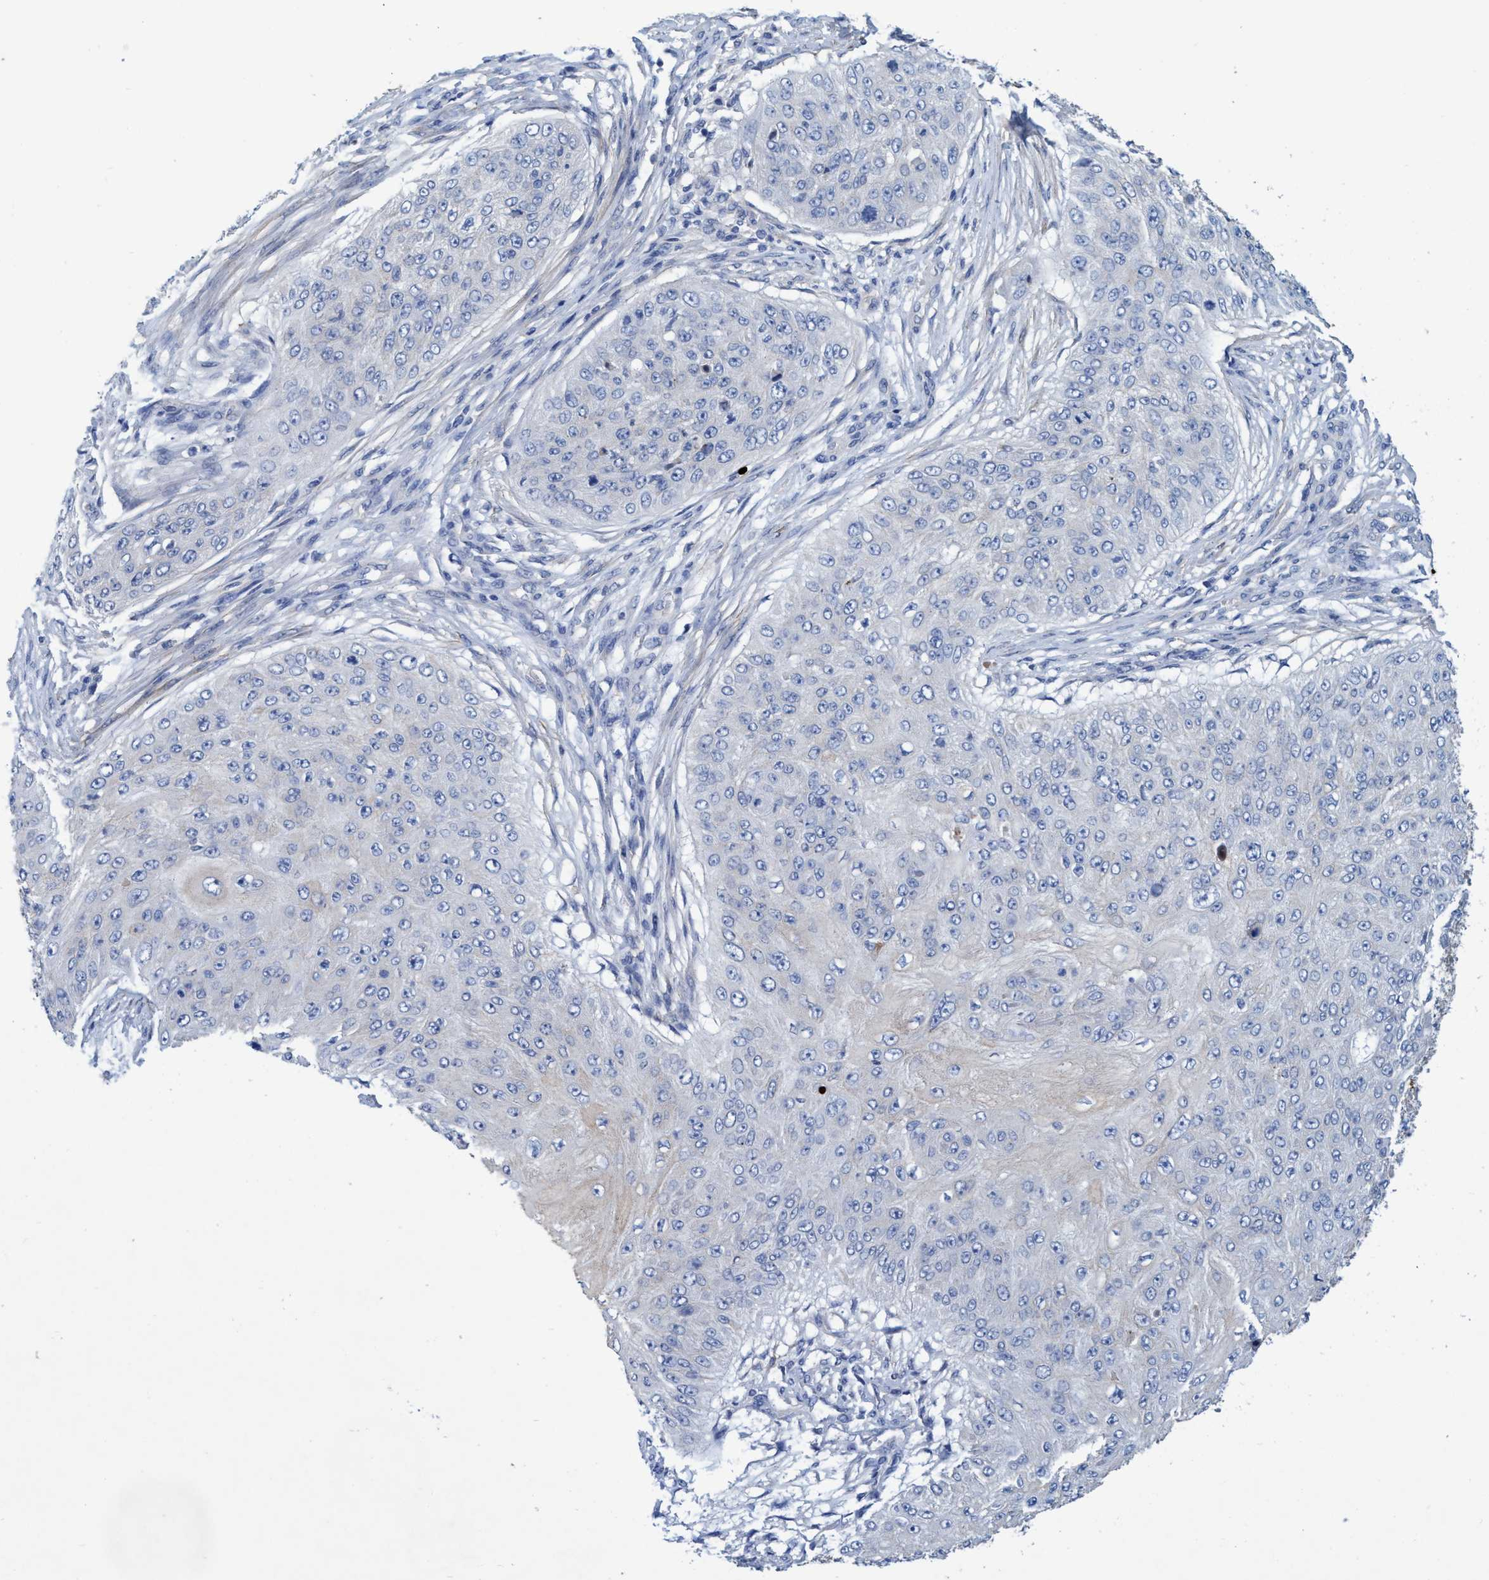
{"staining": {"intensity": "negative", "quantity": "none", "location": "none"}, "tissue": "skin cancer", "cell_type": "Tumor cells", "image_type": "cancer", "snomed": [{"axis": "morphology", "description": "Squamous cell carcinoma, NOS"}, {"axis": "topography", "description": "Skin"}], "caption": "The IHC micrograph has no significant positivity in tumor cells of squamous cell carcinoma (skin) tissue.", "gene": "GULP1", "patient": {"sex": "female", "age": 80}}